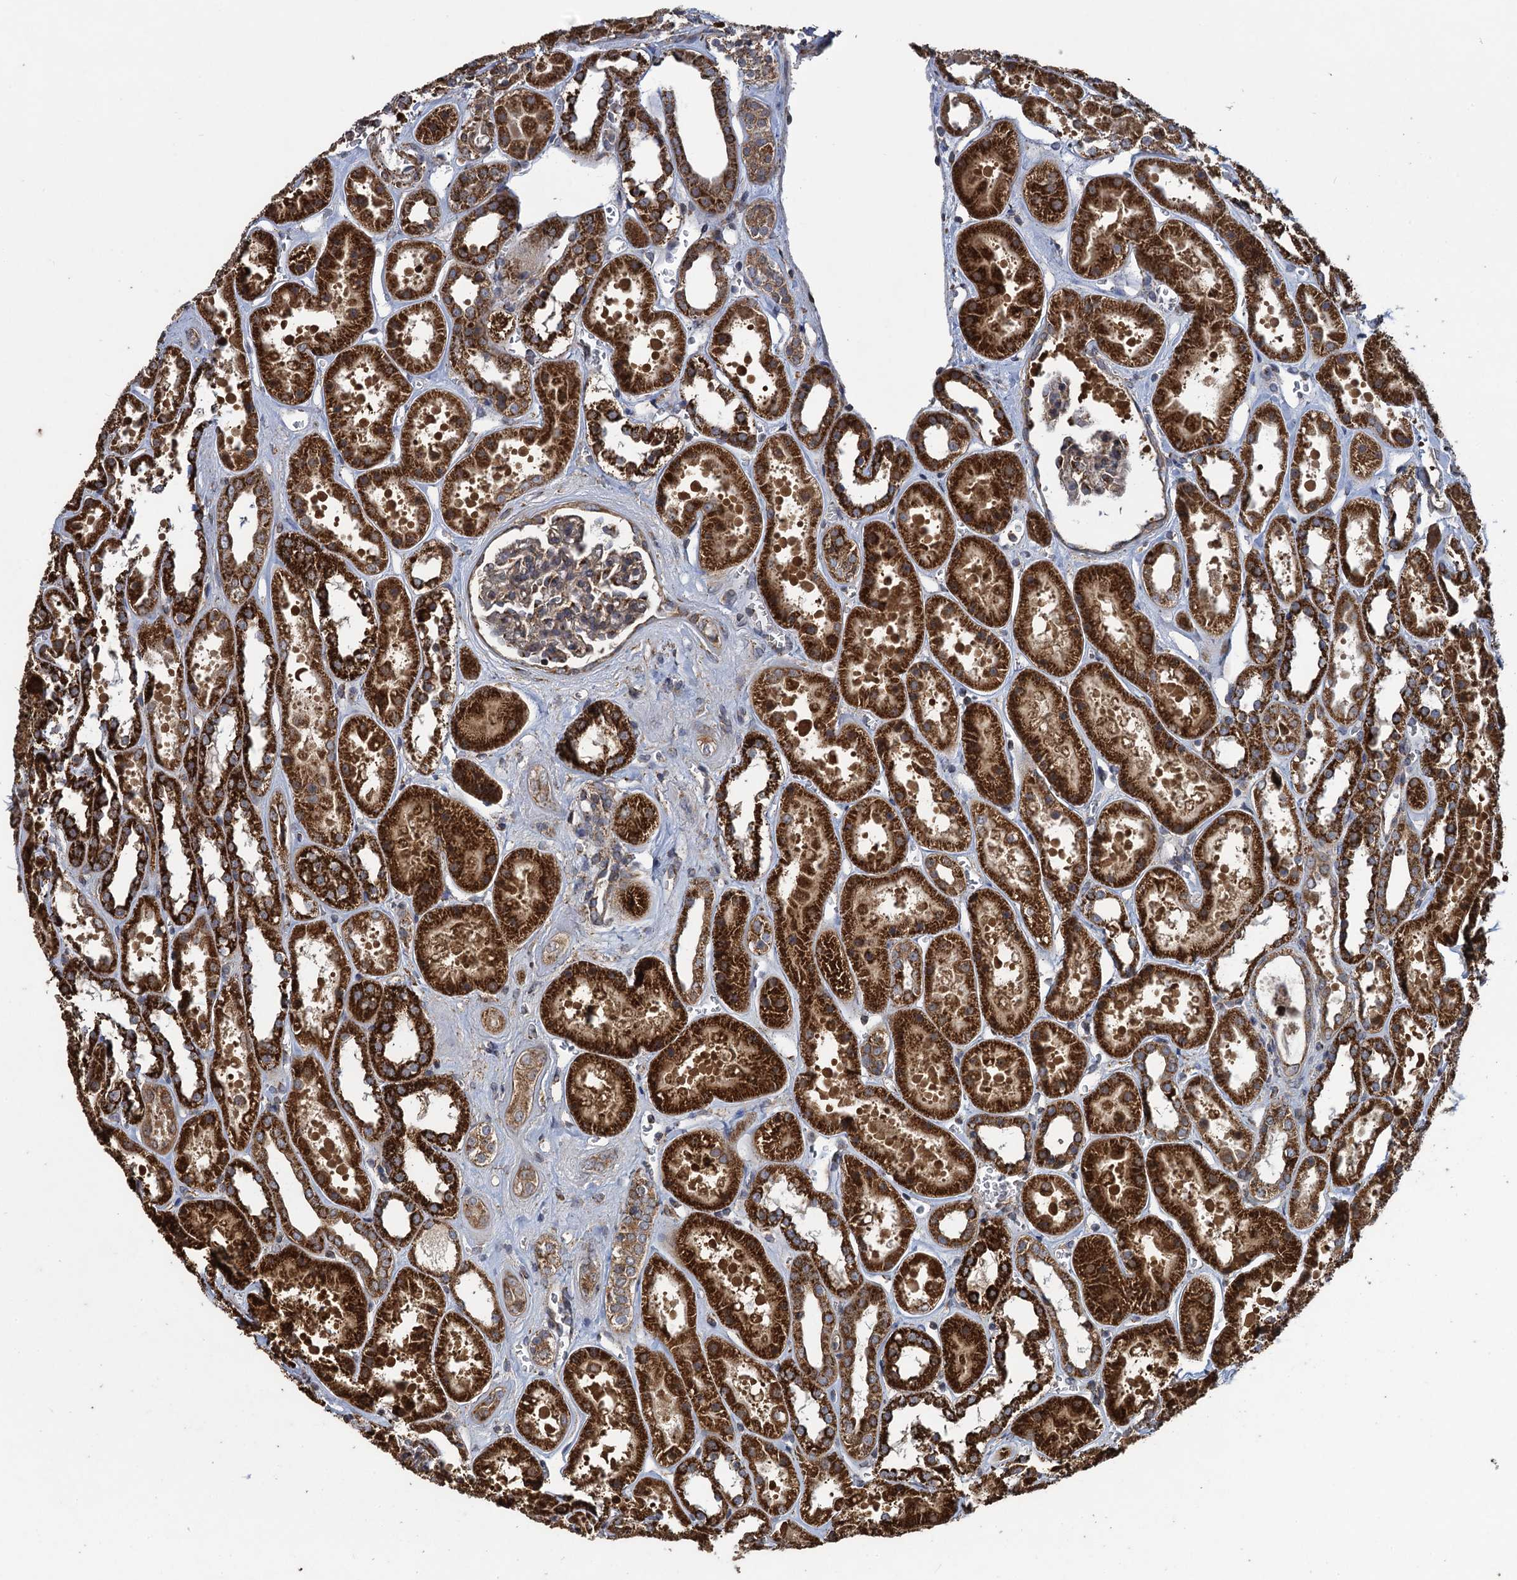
{"staining": {"intensity": "moderate", "quantity": "25%-75%", "location": "cytoplasmic/membranous"}, "tissue": "kidney", "cell_type": "Cells in glomeruli", "image_type": "normal", "snomed": [{"axis": "morphology", "description": "Normal tissue, NOS"}, {"axis": "topography", "description": "Kidney"}], "caption": "This histopathology image displays immunohistochemistry staining of unremarkable human kidney, with medium moderate cytoplasmic/membranous positivity in about 25%-75% of cells in glomeruli.", "gene": "HAUS1", "patient": {"sex": "female", "age": 41}}